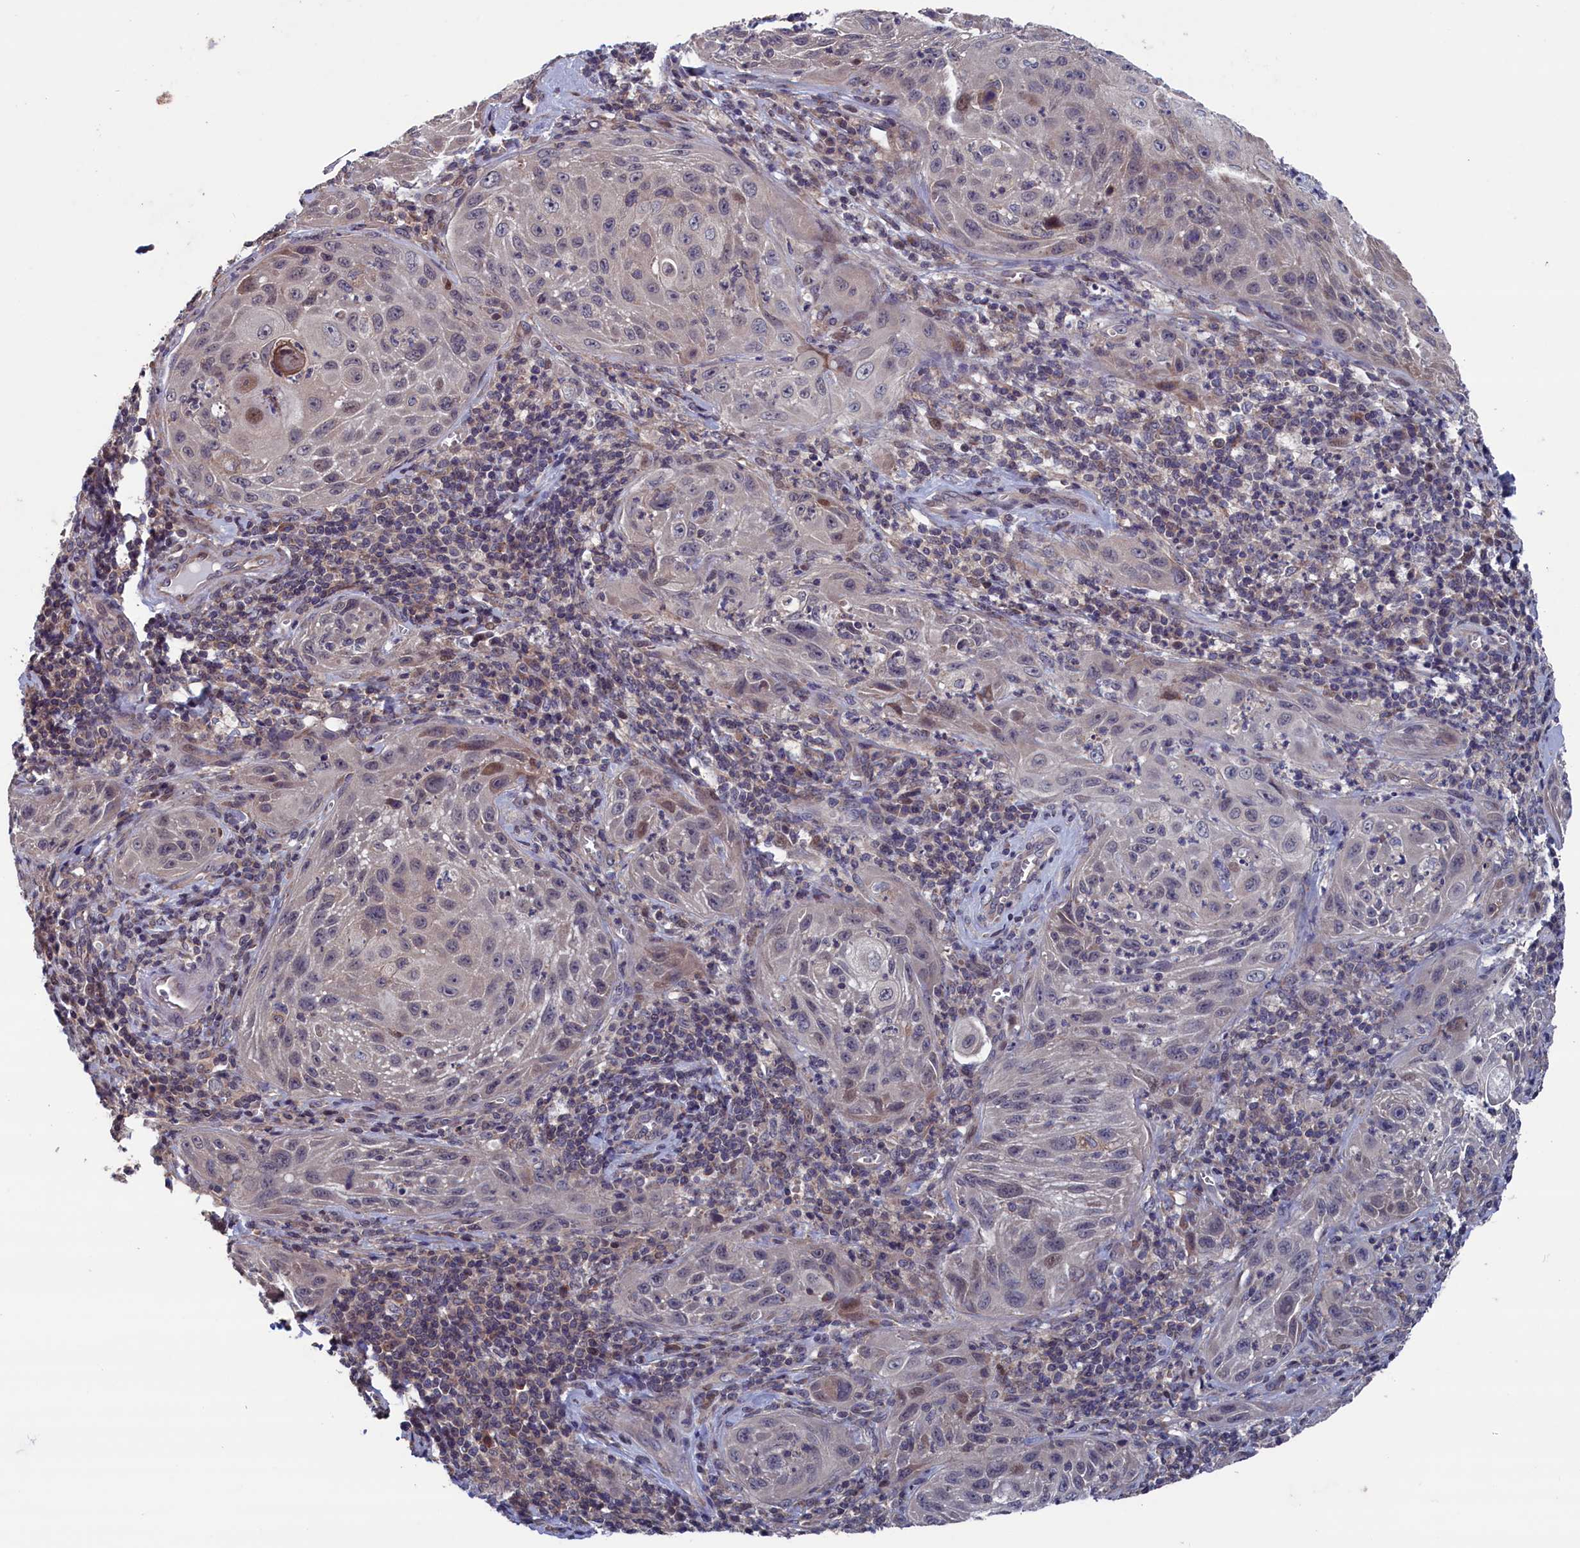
{"staining": {"intensity": "weak", "quantity": "<25%", "location": "nuclear"}, "tissue": "cervical cancer", "cell_type": "Tumor cells", "image_type": "cancer", "snomed": [{"axis": "morphology", "description": "Squamous cell carcinoma, NOS"}, {"axis": "topography", "description": "Cervix"}], "caption": "The immunohistochemistry histopathology image has no significant staining in tumor cells of cervical cancer (squamous cell carcinoma) tissue.", "gene": "SPATA13", "patient": {"sex": "female", "age": 42}}